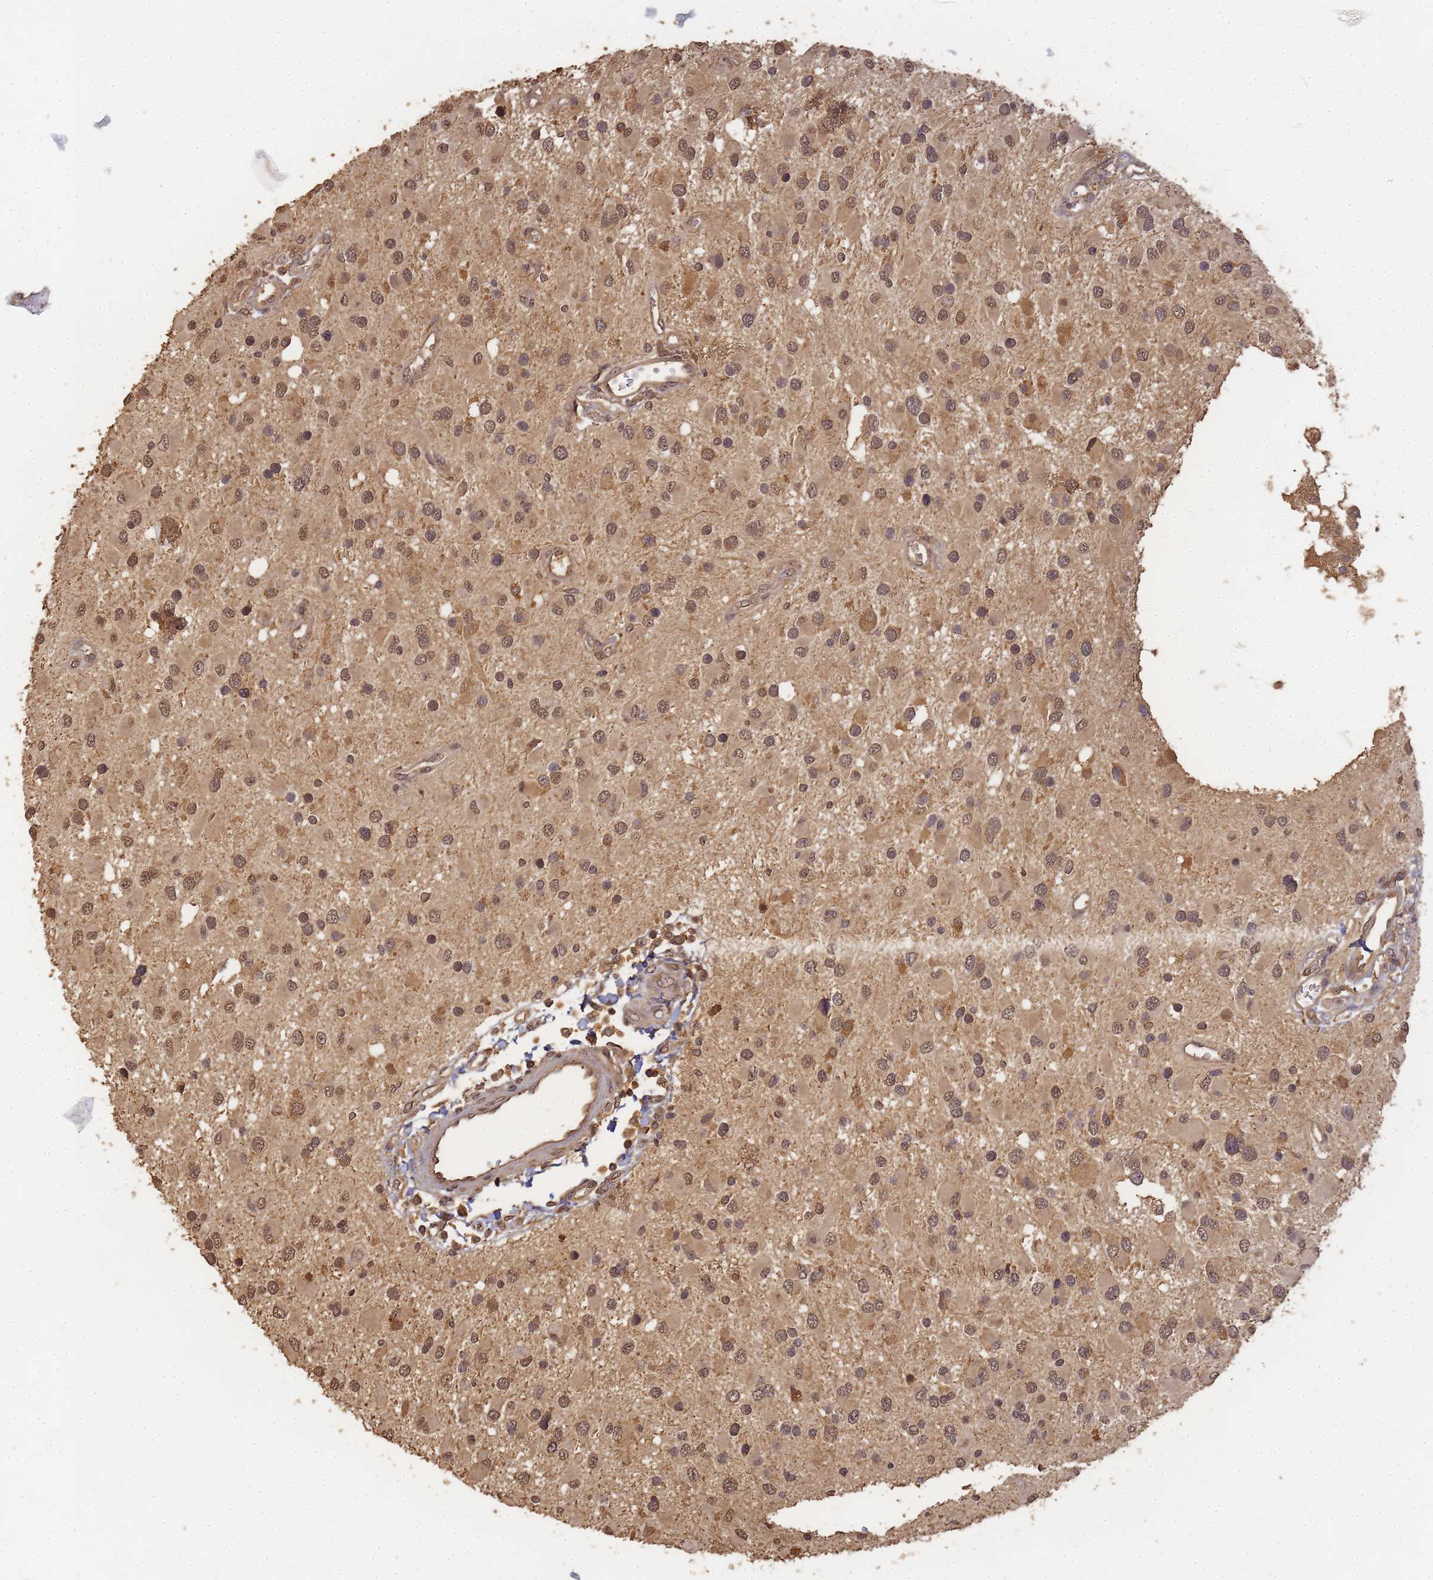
{"staining": {"intensity": "moderate", "quantity": ">75%", "location": "cytoplasmic/membranous,nuclear"}, "tissue": "glioma", "cell_type": "Tumor cells", "image_type": "cancer", "snomed": [{"axis": "morphology", "description": "Glioma, malignant, High grade"}, {"axis": "topography", "description": "Brain"}], "caption": "DAB immunohistochemical staining of human high-grade glioma (malignant) shows moderate cytoplasmic/membranous and nuclear protein positivity in about >75% of tumor cells.", "gene": "ALKBH1", "patient": {"sex": "male", "age": 53}}